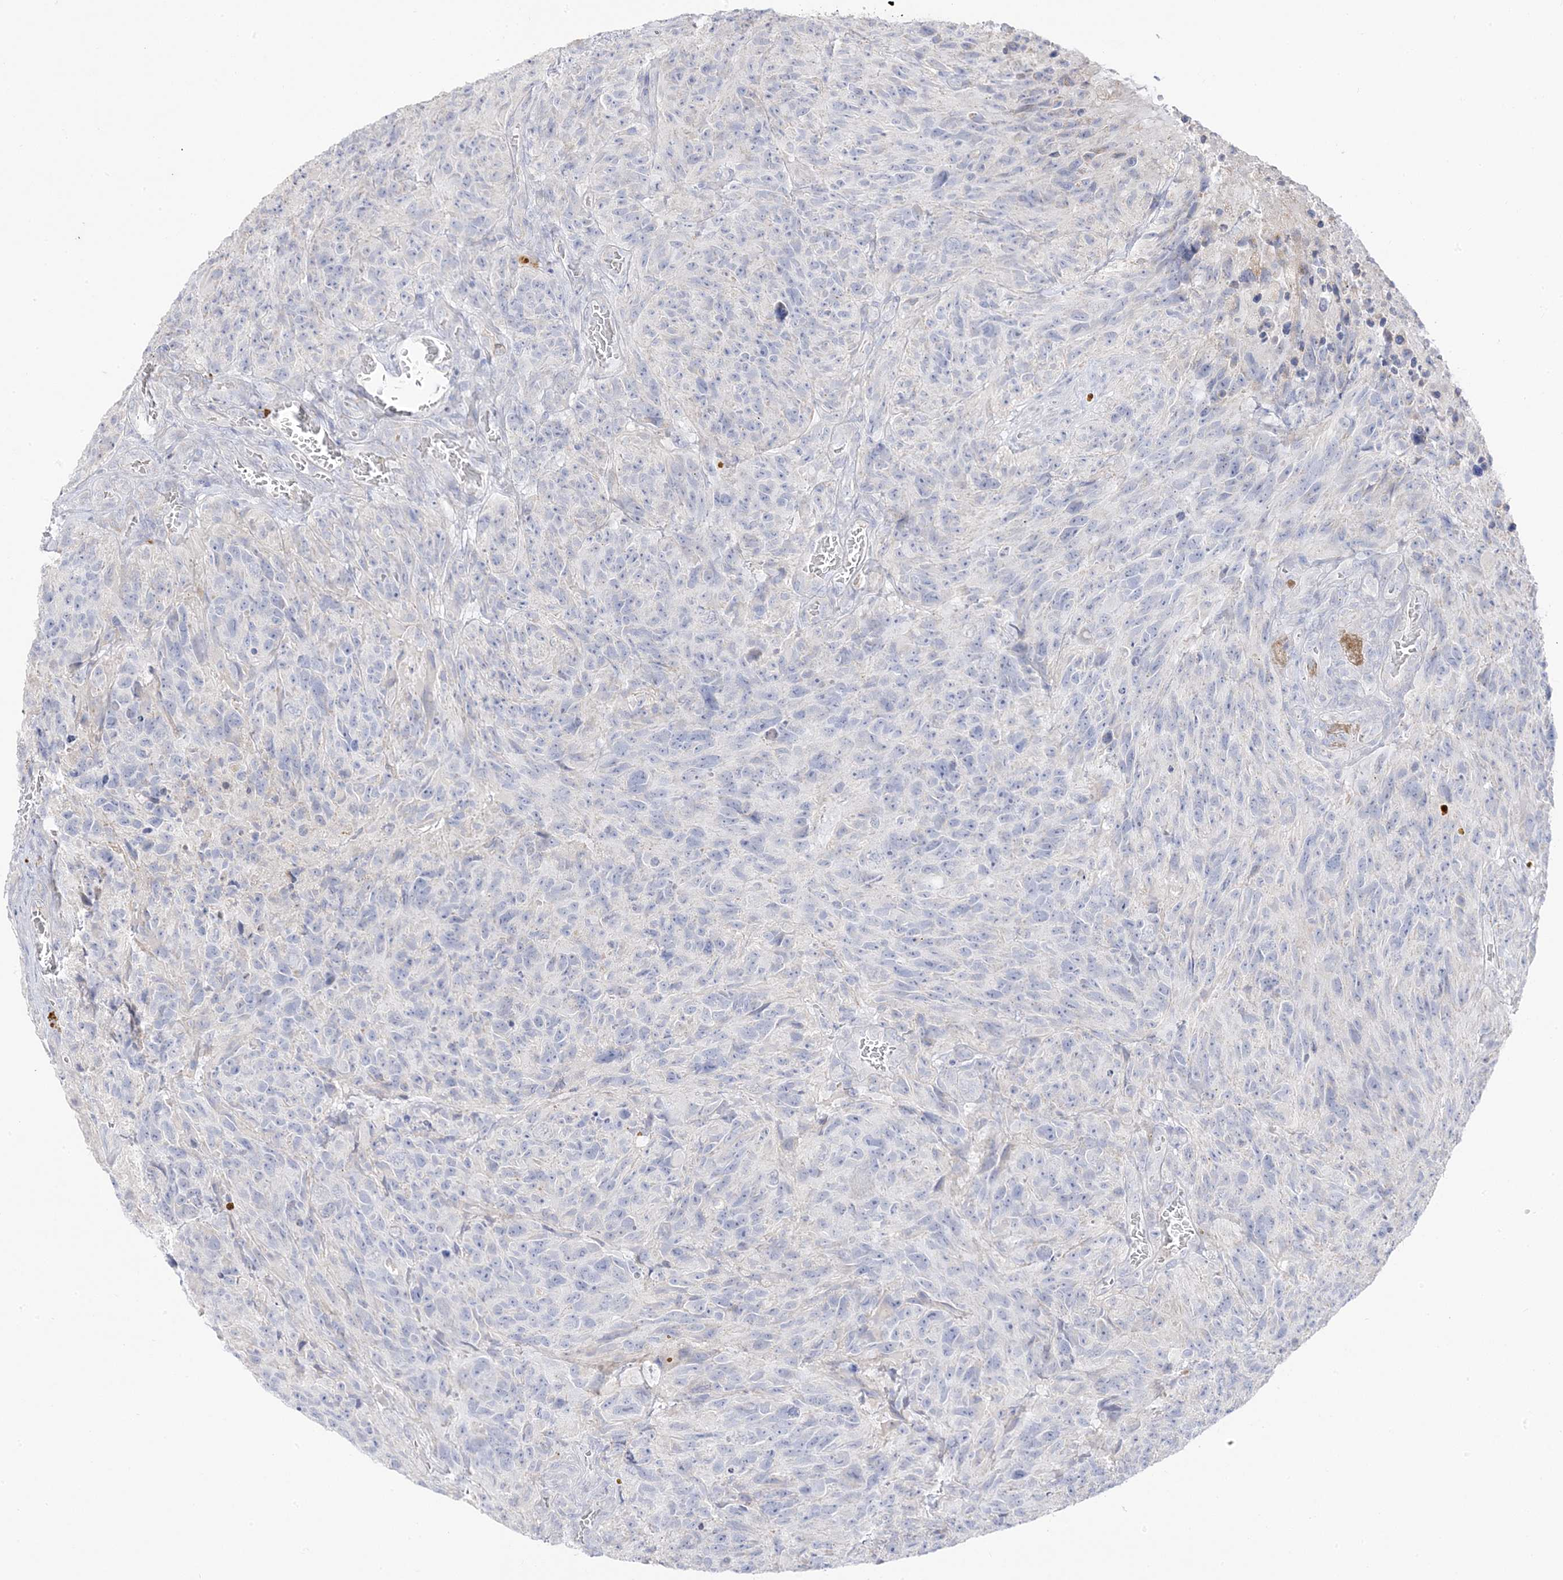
{"staining": {"intensity": "negative", "quantity": "none", "location": "none"}, "tissue": "glioma", "cell_type": "Tumor cells", "image_type": "cancer", "snomed": [{"axis": "morphology", "description": "Glioma, malignant, High grade"}, {"axis": "topography", "description": "Brain"}], "caption": "A photomicrograph of human malignant glioma (high-grade) is negative for staining in tumor cells.", "gene": "TRANK1", "patient": {"sex": "male", "age": 69}}